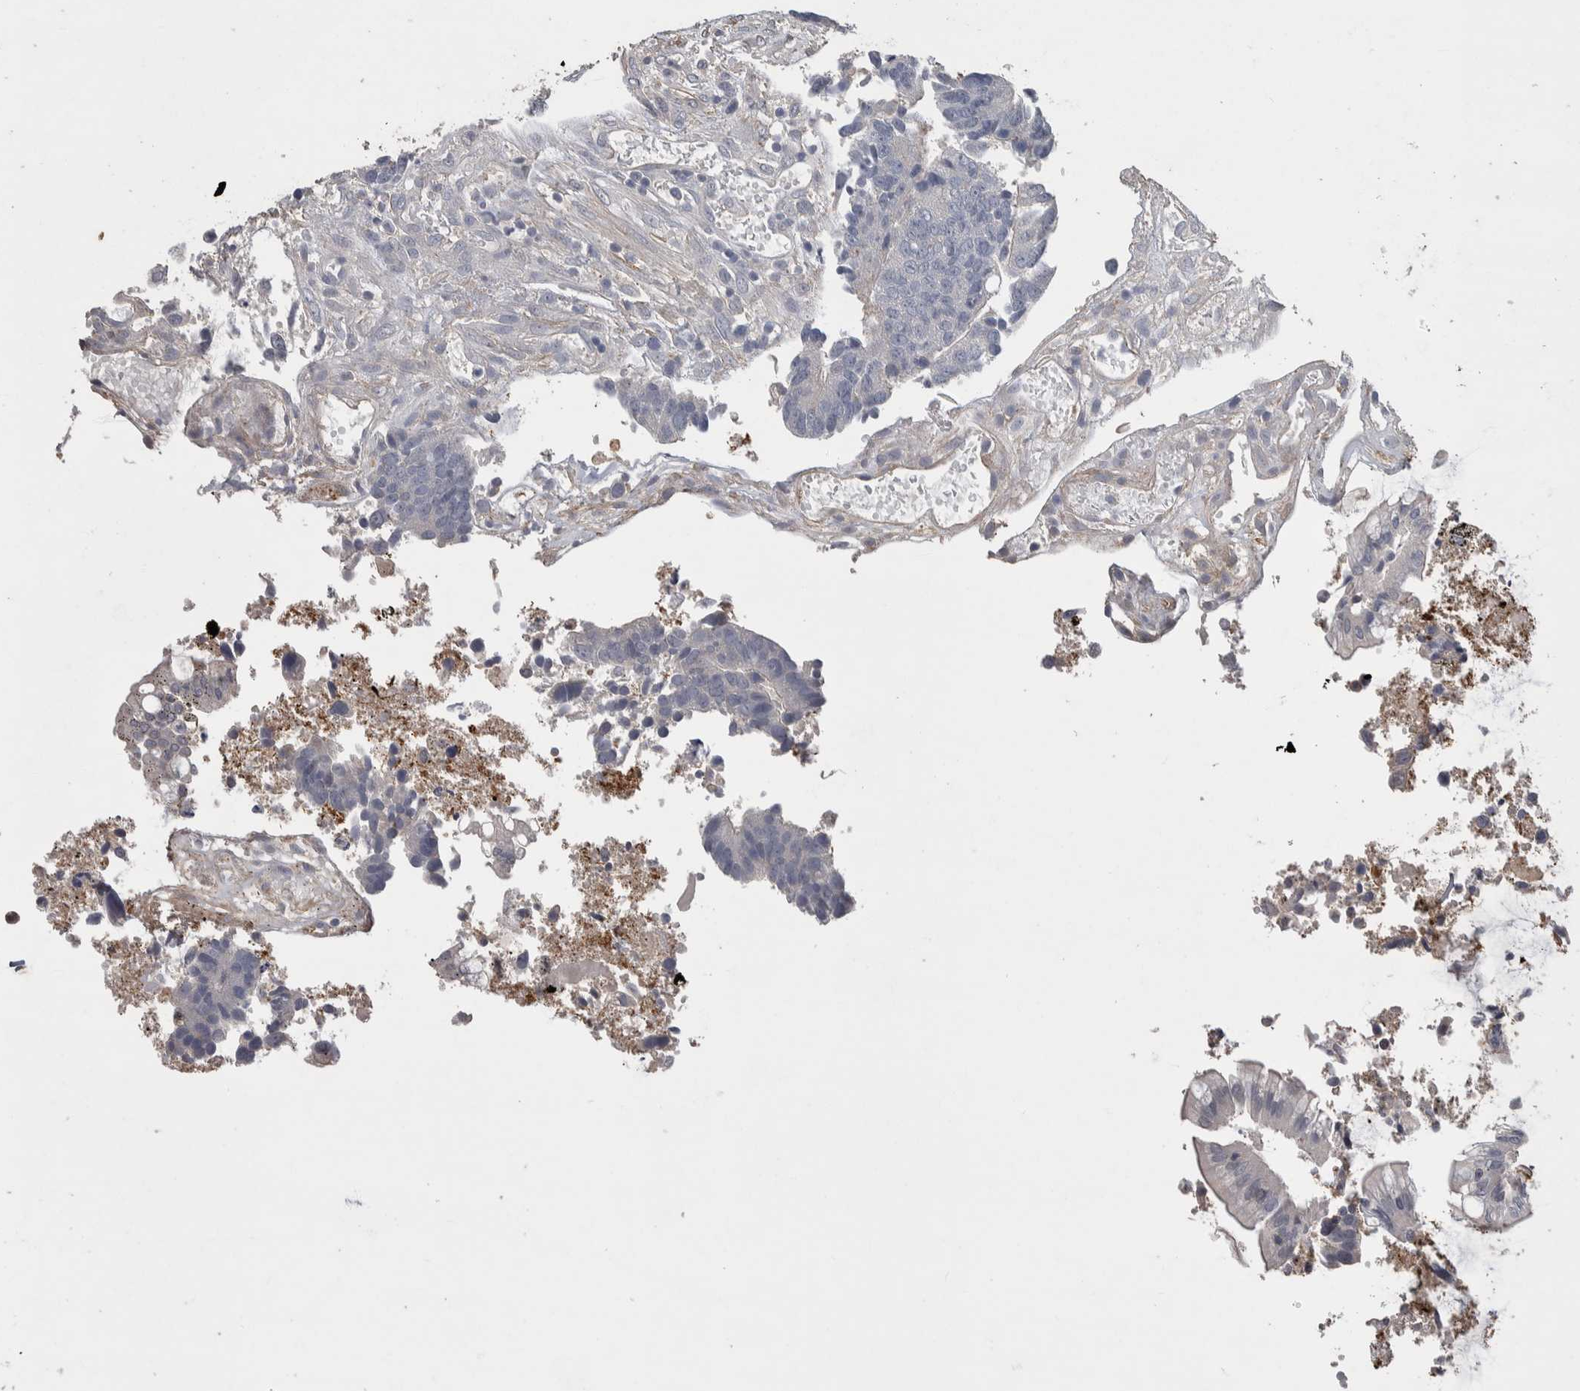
{"staining": {"intensity": "negative", "quantity": "none", "location": "none"}, "tissue": "colorectal cancer", "cell_type": "Tumor cells", "image_type": "cancer", "snomed": [{"axis": "morphology", "description": "Adenocarcinoma, NOS"}, {"axis": "topography", "description": "Rectum"}], "caption": "Protein analysis of adenocarcinoma (colorectal) displays no significant staining in tumor cells.", "gene": "GCNA", "patient": {"sex": "male", "age": 84}}